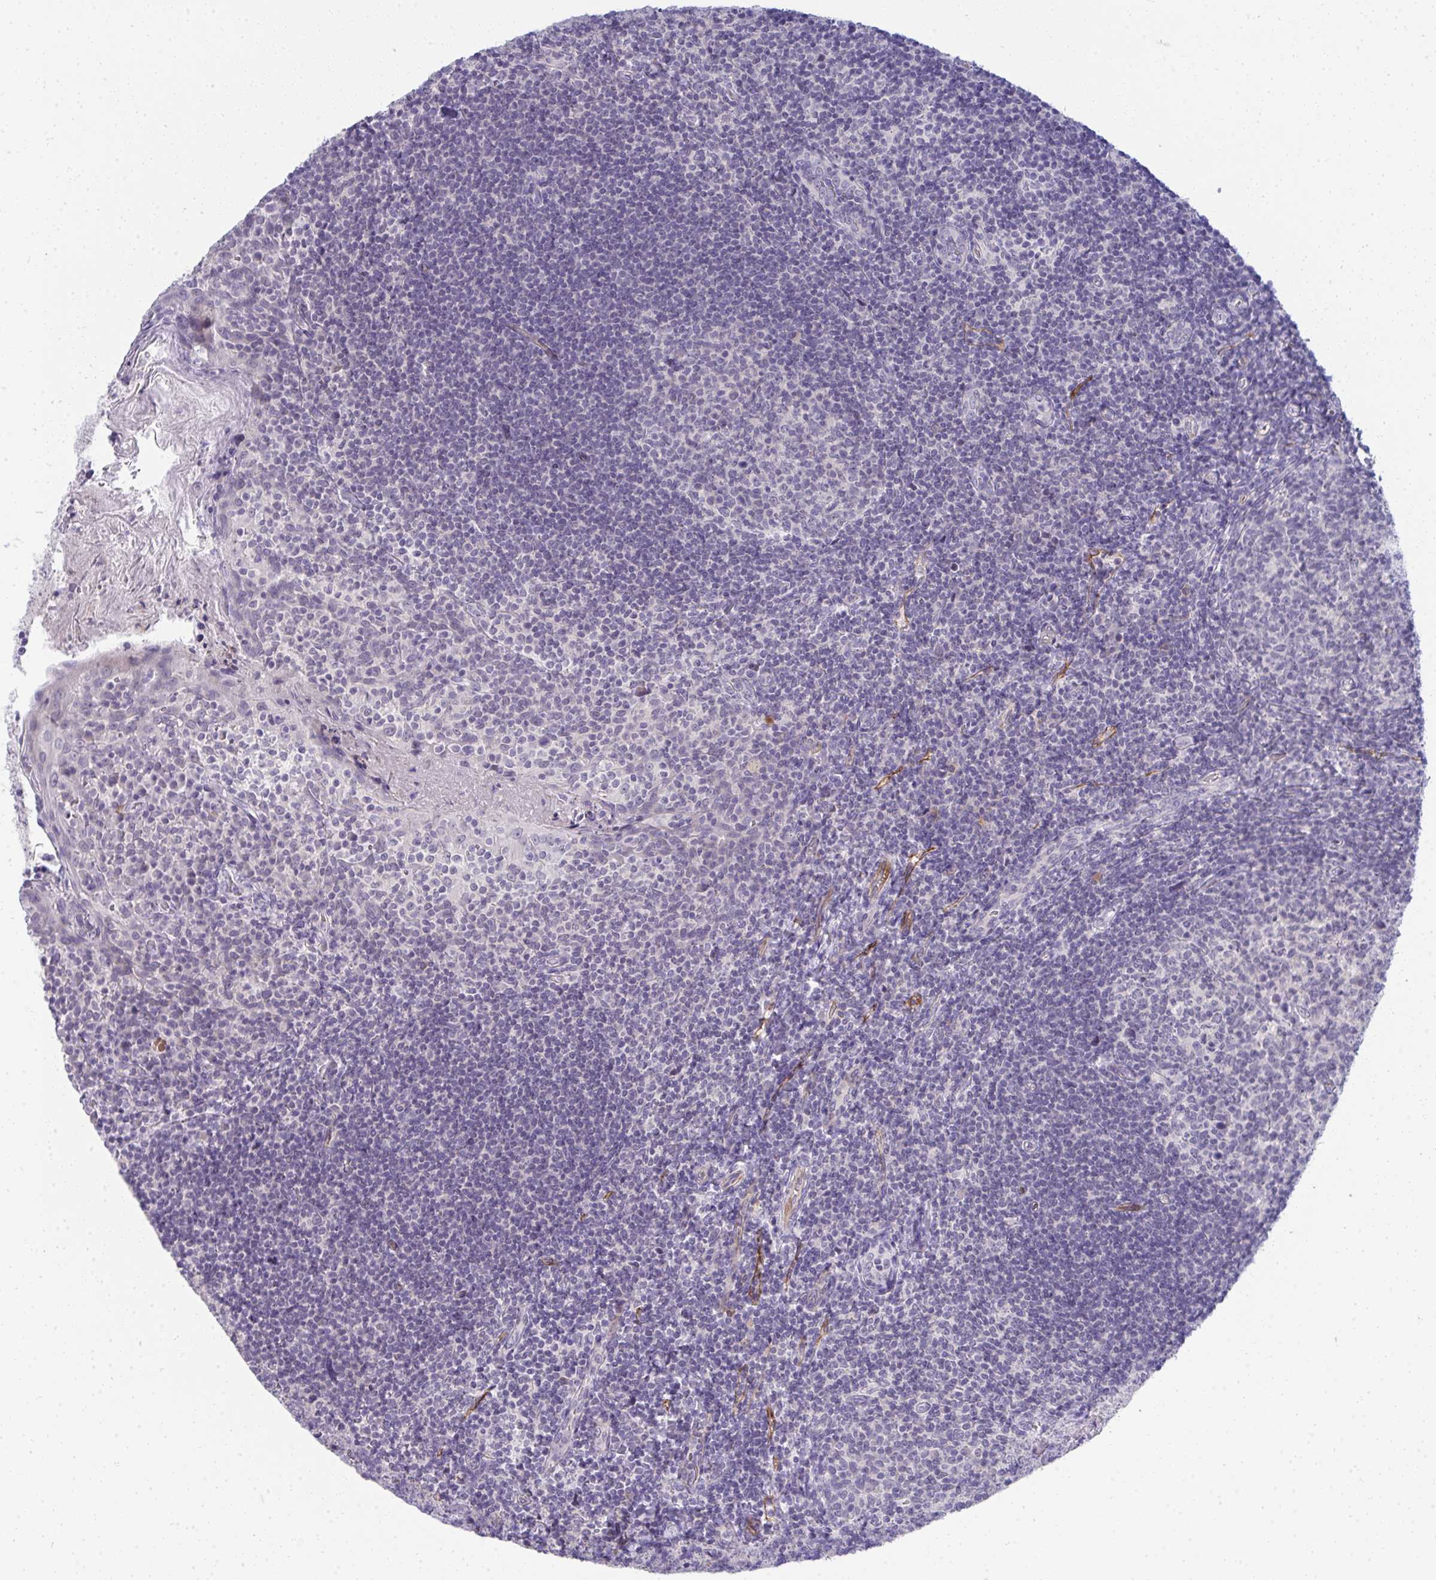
{"staining": {"intensity": "negative", "quantity": "none", "location": "none"}, "tissue": "tonsil", "cell_type": "Germinal center cells", "image_type": "normal", "snomed": [{"axis": "morphology", "description": "Normal tissue, NOS"}, {"axis": "topography", "description": "Tonsil"}], "caption": "This micrograph is of unremarkable tonsil stained with immunohistochemistry to label a protein in brown with the nuclei are counter-stained blue. There is no positivity in germinal center cells.", "gene": "TMEM82", "patient": {"sex": "female", "age": 10}}